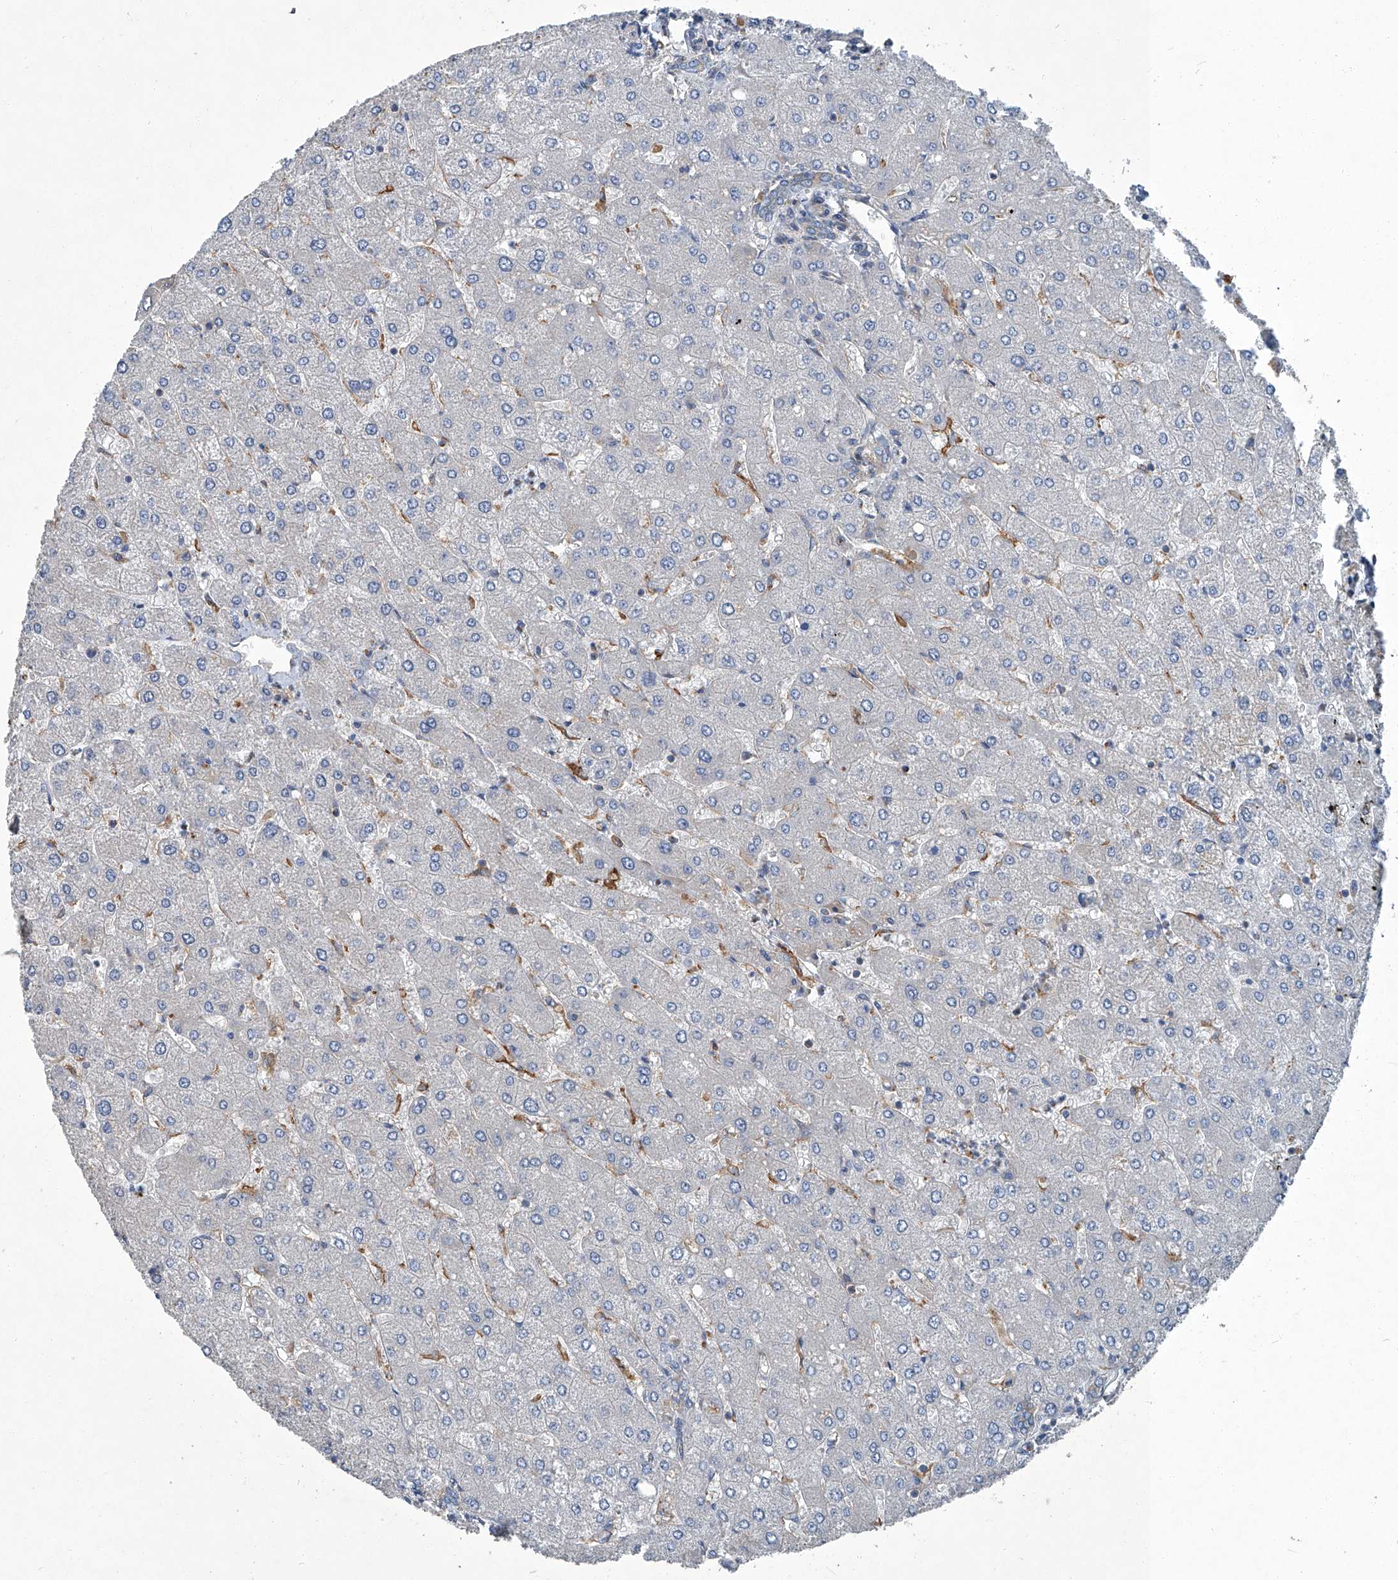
{"staining": {"intensity": "weak", "quantity": "<25%", "location": "cytoplasmic/membranous"}, "tissue": "liver", "cell_type": "Cholangiocytes", "image_type": "normal", "snomed": [{"axis": "morphology", "description": "Normal tissue, NOS"}, {"axis": "topography", "description": "Liver"}], "caption": "High power microscopy photomicrograph of an immunohistochemistry (IHC) photomicrograph of normal liver, revealing no significant staining in cholangiocytes. (Stains: DAB (3,3'-diaminobenzidine) IHC with hematoxylin counter stain, Microscopy: brightfield microscopy at high magnification).", "gene": "PIGH", "patient": {"sex": "male", "age": 55}}